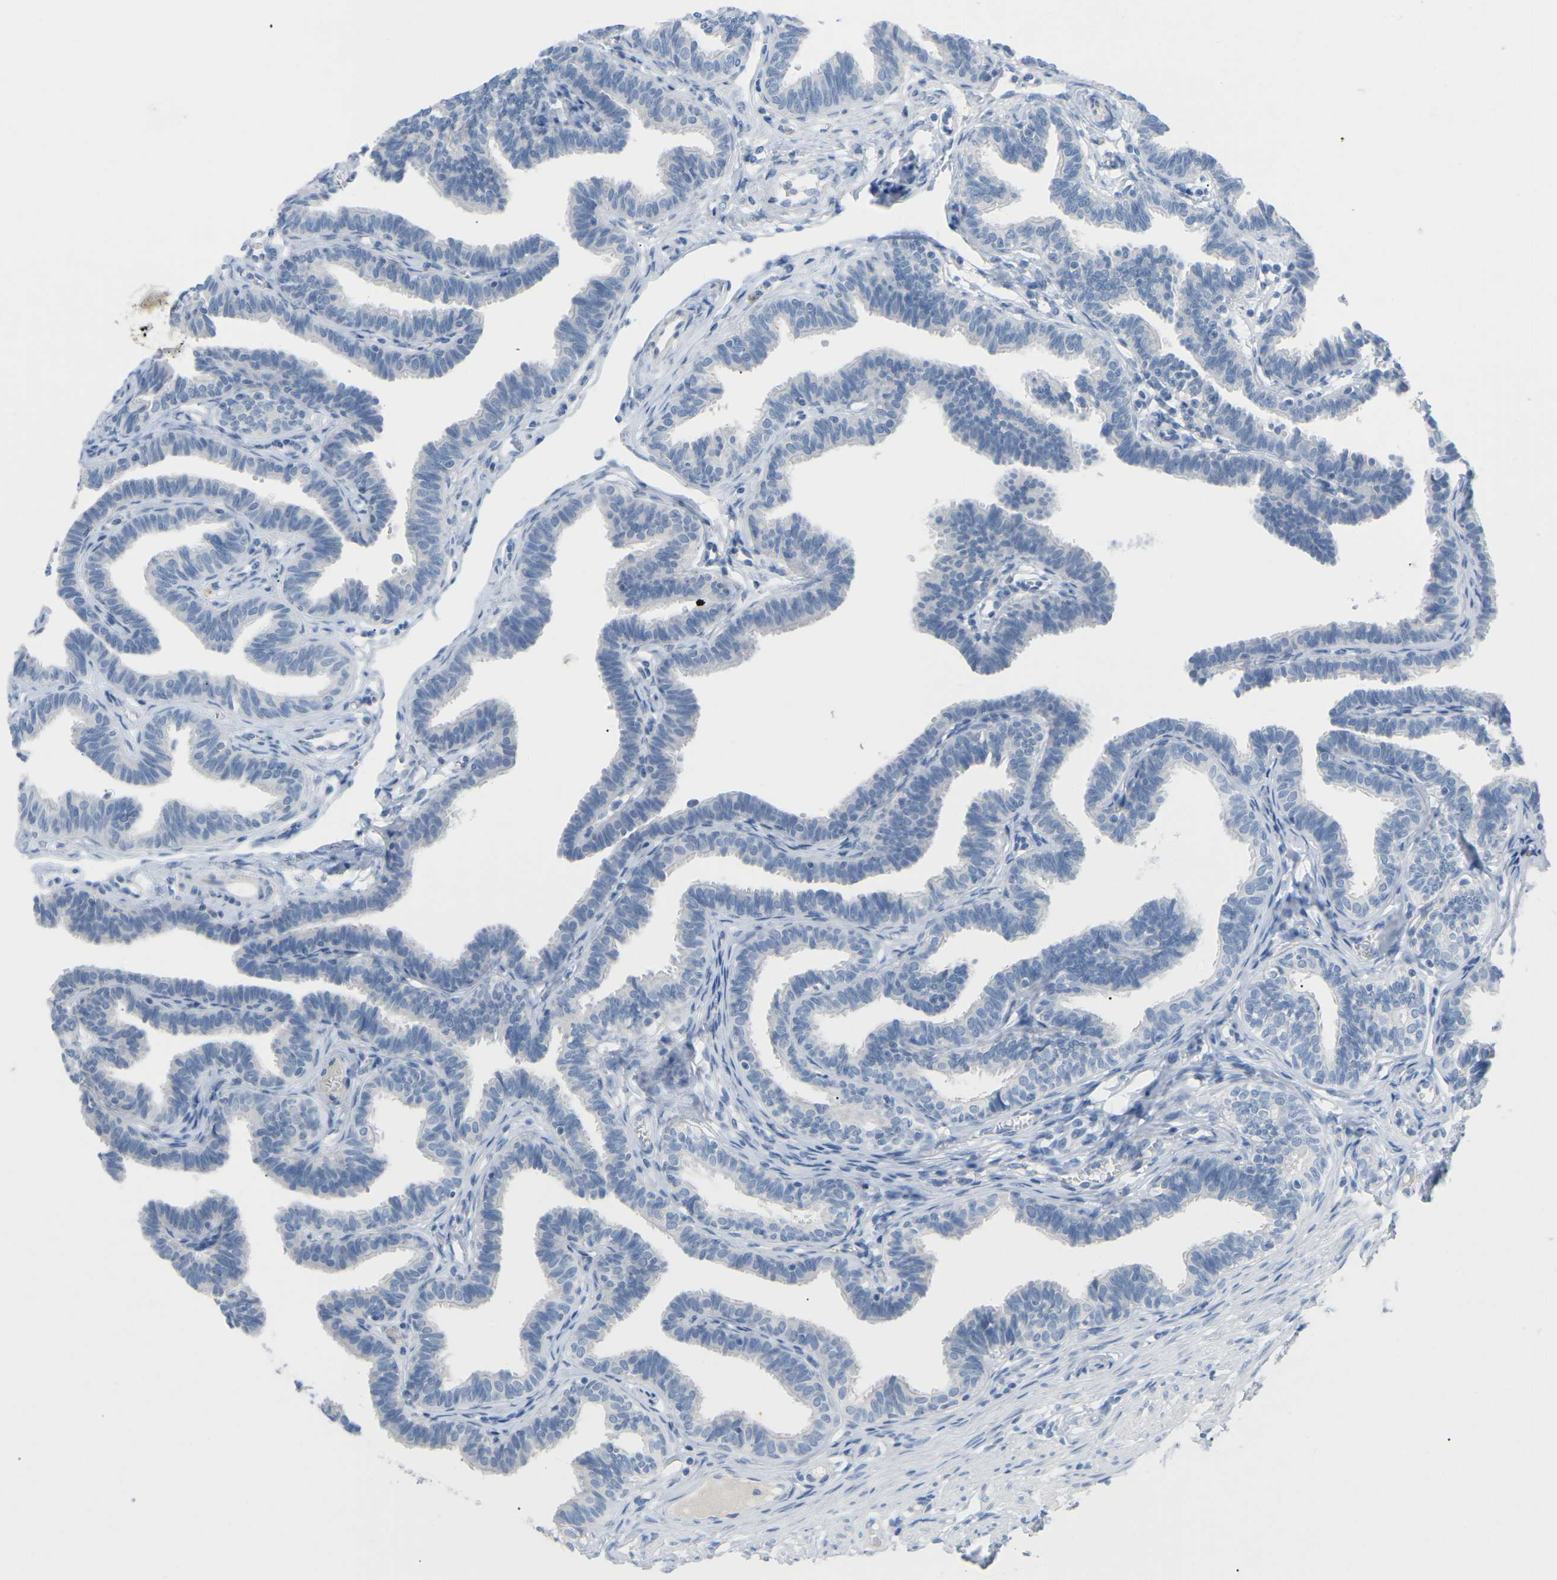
{"staining": {"intensity": "negative", "quantity": "none", "location": "none"}, "tissue": "fallopian tube", "cell_type": "Glandular cells", "image_type": "normal", "snomed": [{"axis": "morphology", "description": "Normal tissue, NOS"}, {"axis": "topography", "description": "Fallopian tube"}, {"axis": "topography", "description": "Ovary"}], "caption": "Immunohistochemistry histopathology image of benign fallopian tube stained for a protein (brown), which displays no expression in glandular cells.", "gene": "HBG2", "patient": {"sex": "female", "age": 23}}